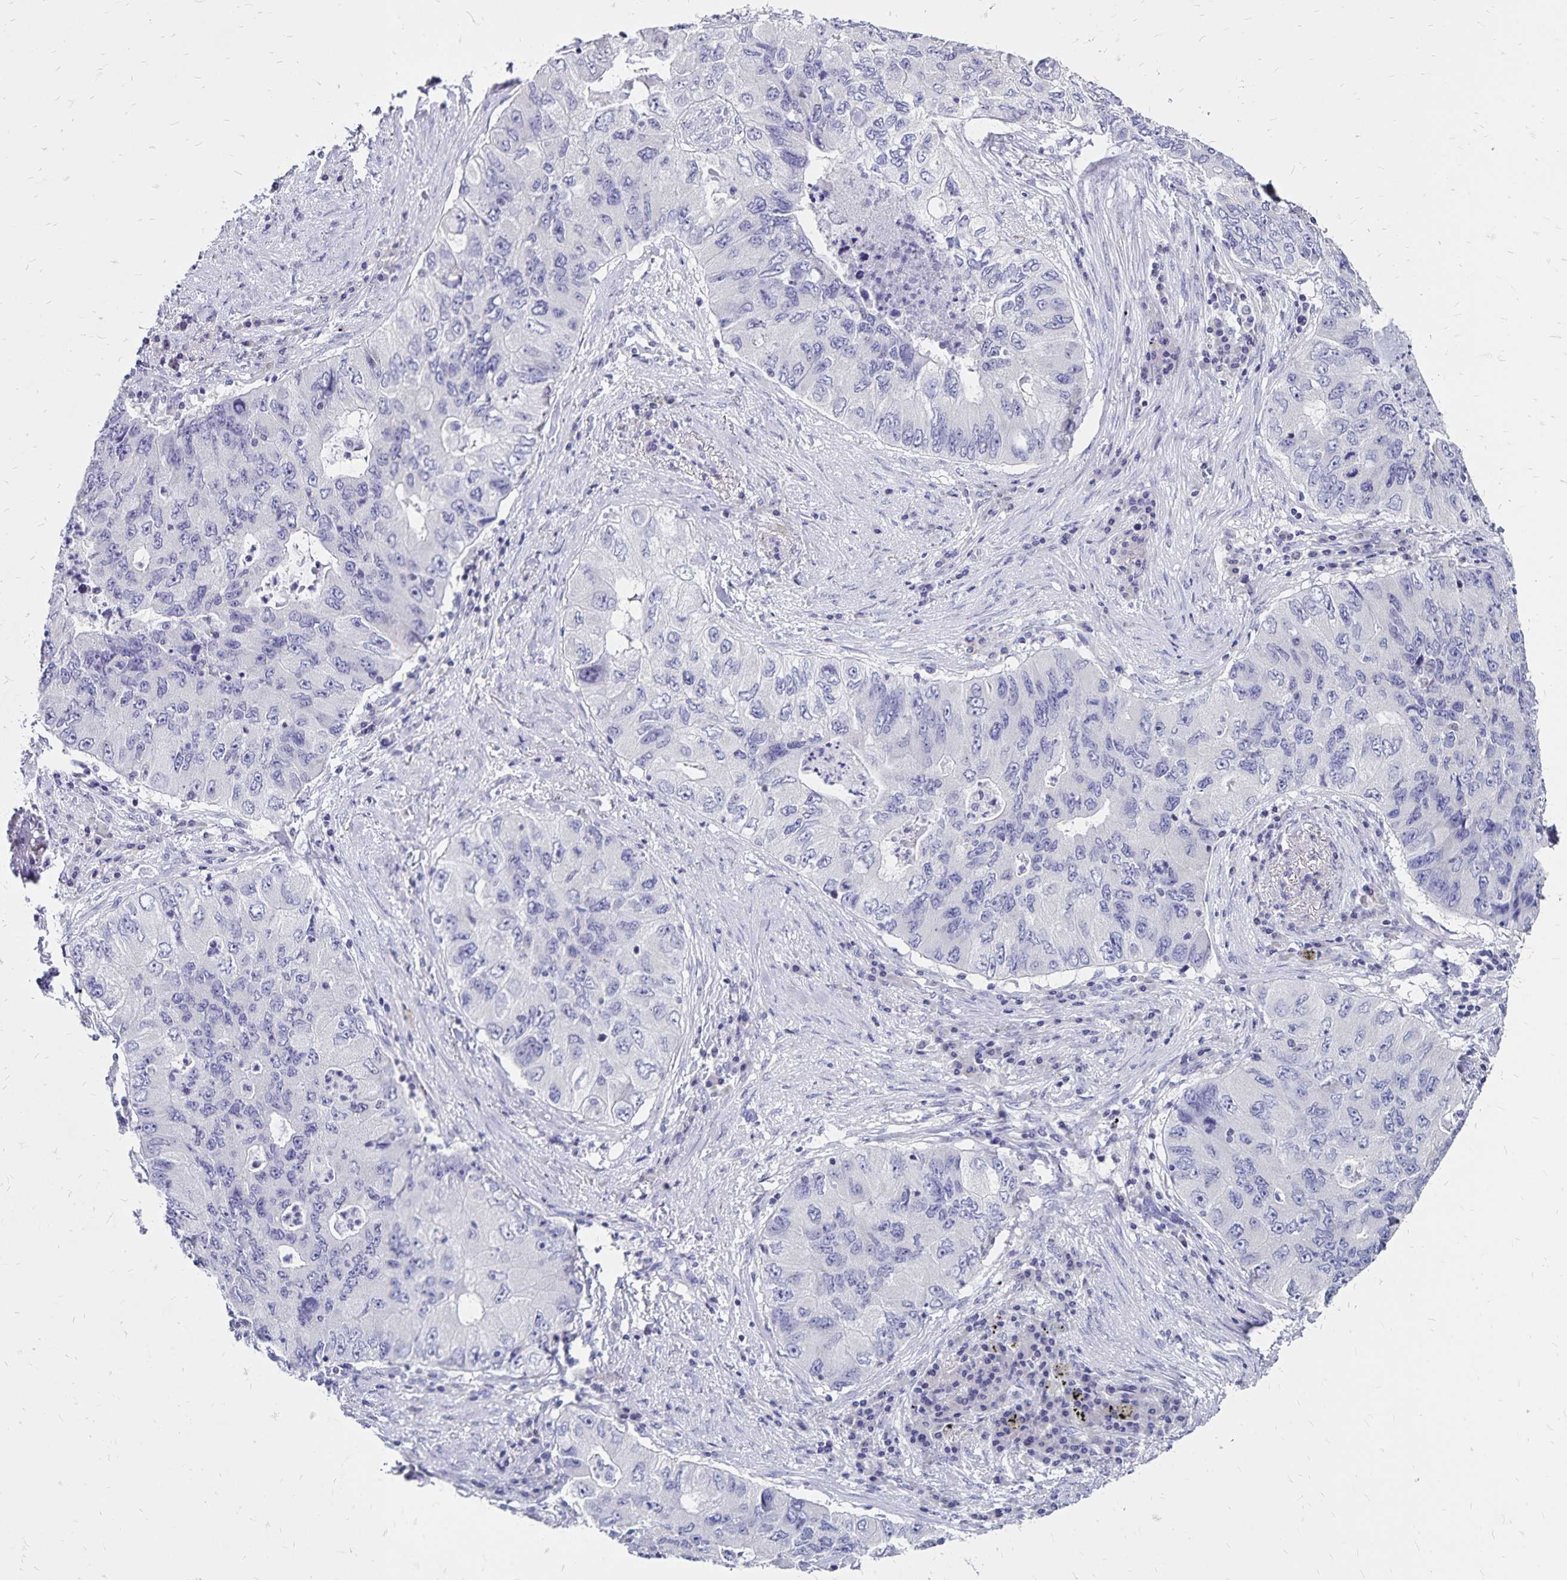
{"staining": {"intensity": "negative", "quantity": "none", "location": "none"}, "tissue": "lung cancer", "cell_type": "Tumor cells", "image_type": "cancer", "snomed": [{"axis": "morphology", "description": "Adenocarcinoma, NOS"}, {"axis": "morphology", "description": "Adenocarcinoma, metastatic, NOS"}, {"axis": "topography", "description": "Lymph node"}, {"axis": "topography", "description": "Lung"}], "caption": "DAB (3,3'-diaminobenzidine) immunohistochemical staining of lung cancer demonstrates no significant positivity in tumor cells.", "gene": "IKZF1", "patient": {"sex": "female", "age": 54}}